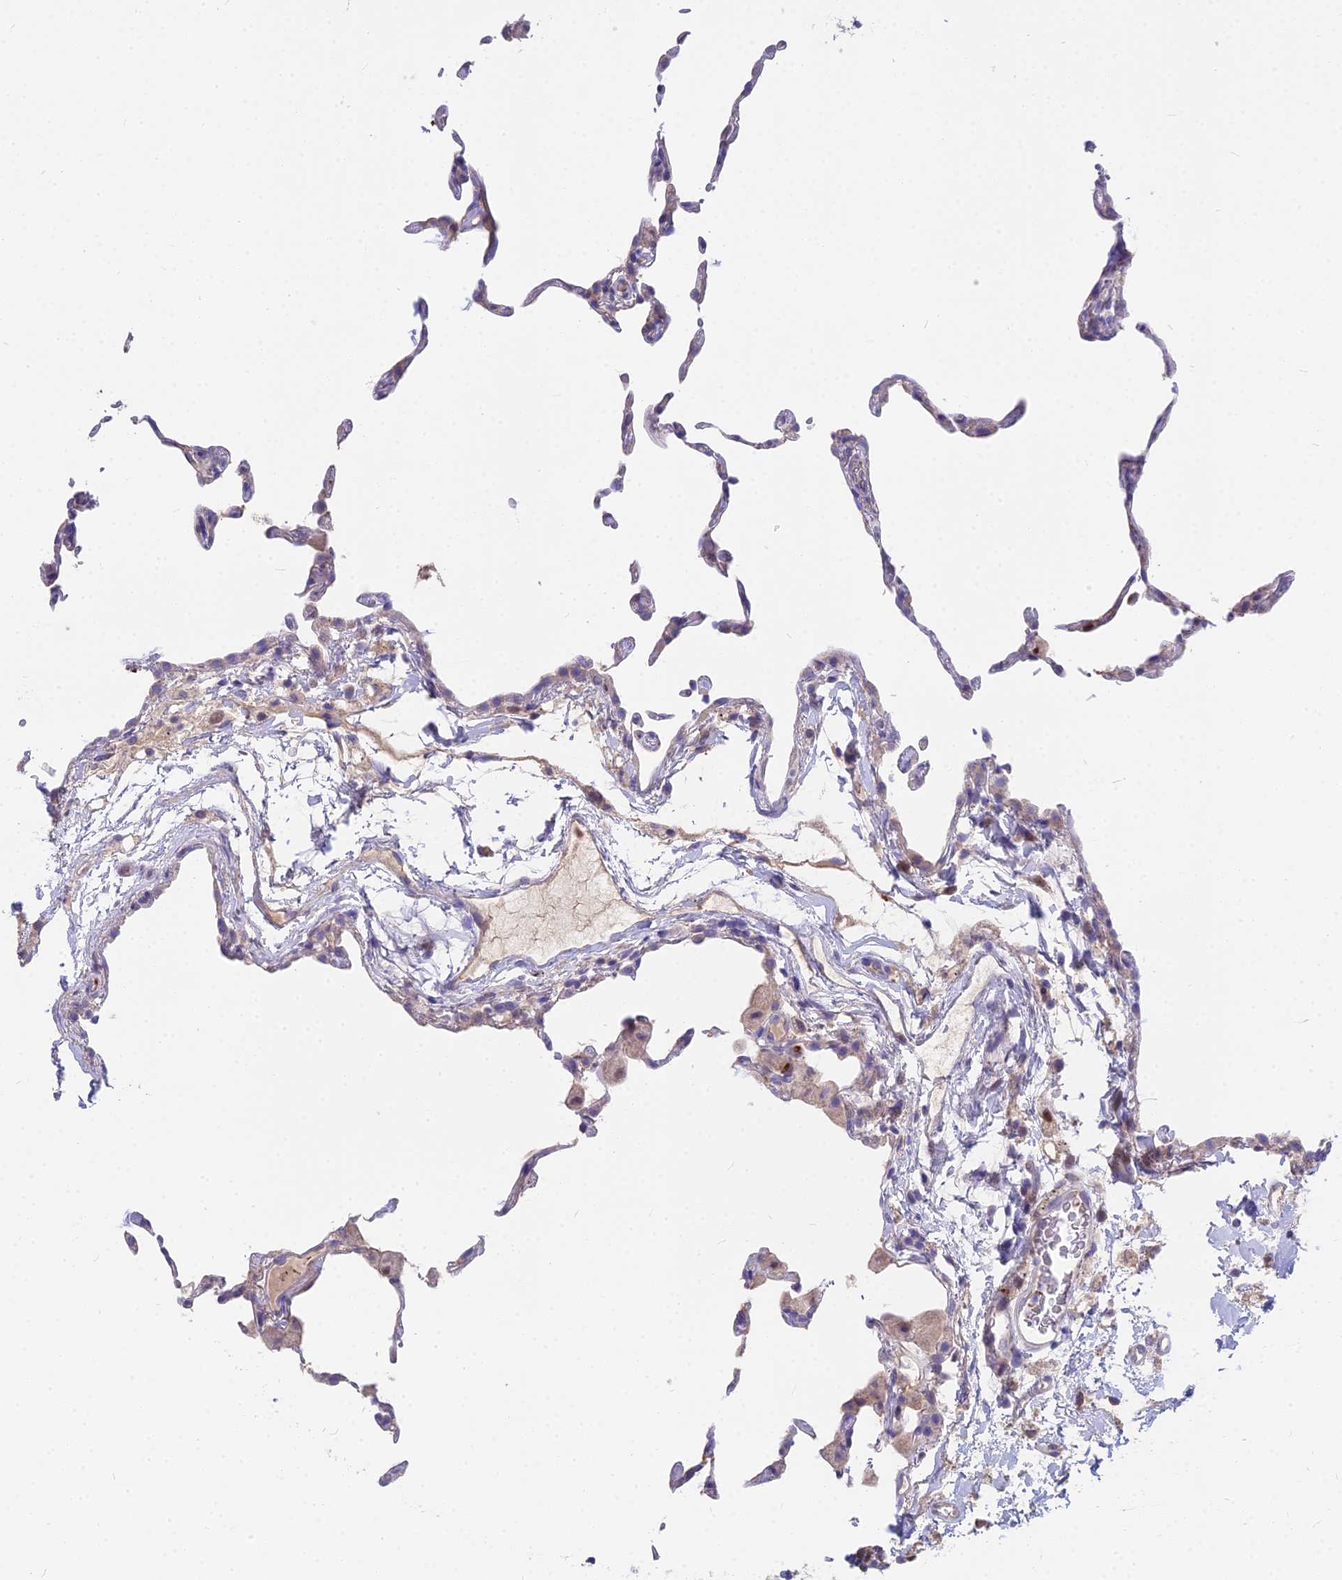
{"staining": {"intensity": "negative", "quantity": "none", "location": "none"}, "tissue": "lung", "cell_type": "Alveolar cells", "image_type": "normal", "snomed": [{"axis": "morphology", "description": "Normal tissue, NOS"}, {"axis": "topography", "description": "Lung"}], "caption": "High magnification brightfield microscopy of unremarkable lung stained with DAB (brown) and counterstained with hematoxylin (blue): alveolar cells show no significant positivity.", "gene": "FRMPD1", "patient": {"sex": "female", "age": 57}}